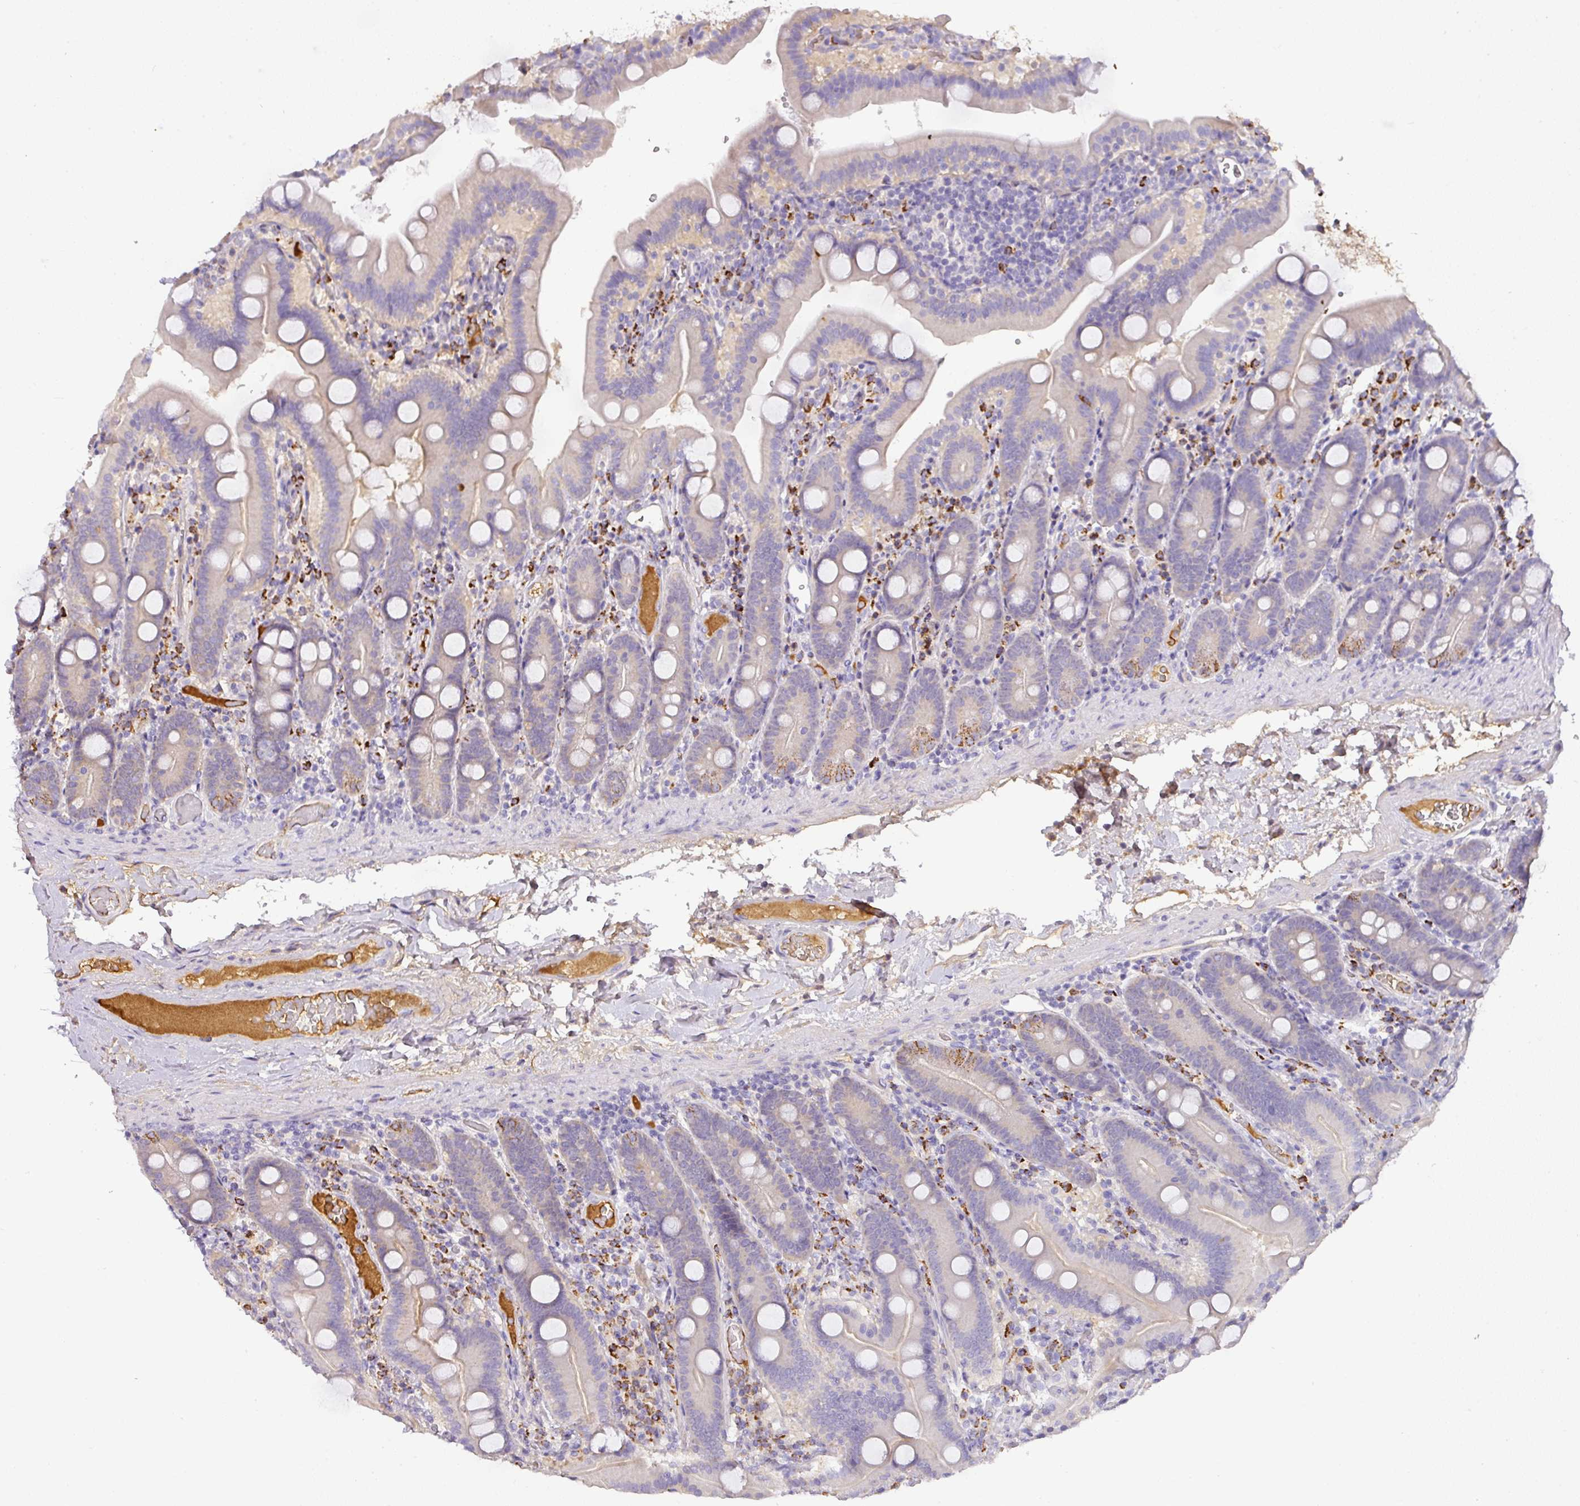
{"staining": {"intensity": "weak", "quantity": "<25%", "location": "cytoplasmic/membranous"}, "tissue": "duodenum", "cell_type": "Glandular cells", "image_type": "normal", "snomed": [{"axis": "morphology", "description": "Normal tissue, NOS"}, {"axis": "topography", "description": "Duodenum"}], "caption": "An image of duodenum stained for a protein shows no brown staining in glandular cells. The staining is performed using DAB (3,3'-diaminobenzidine) brown chromogen with nuclei counter-stained in using hematoxylin.", "gene": "CCZ1B", "patient": {"sex": "male", "age": 55}}